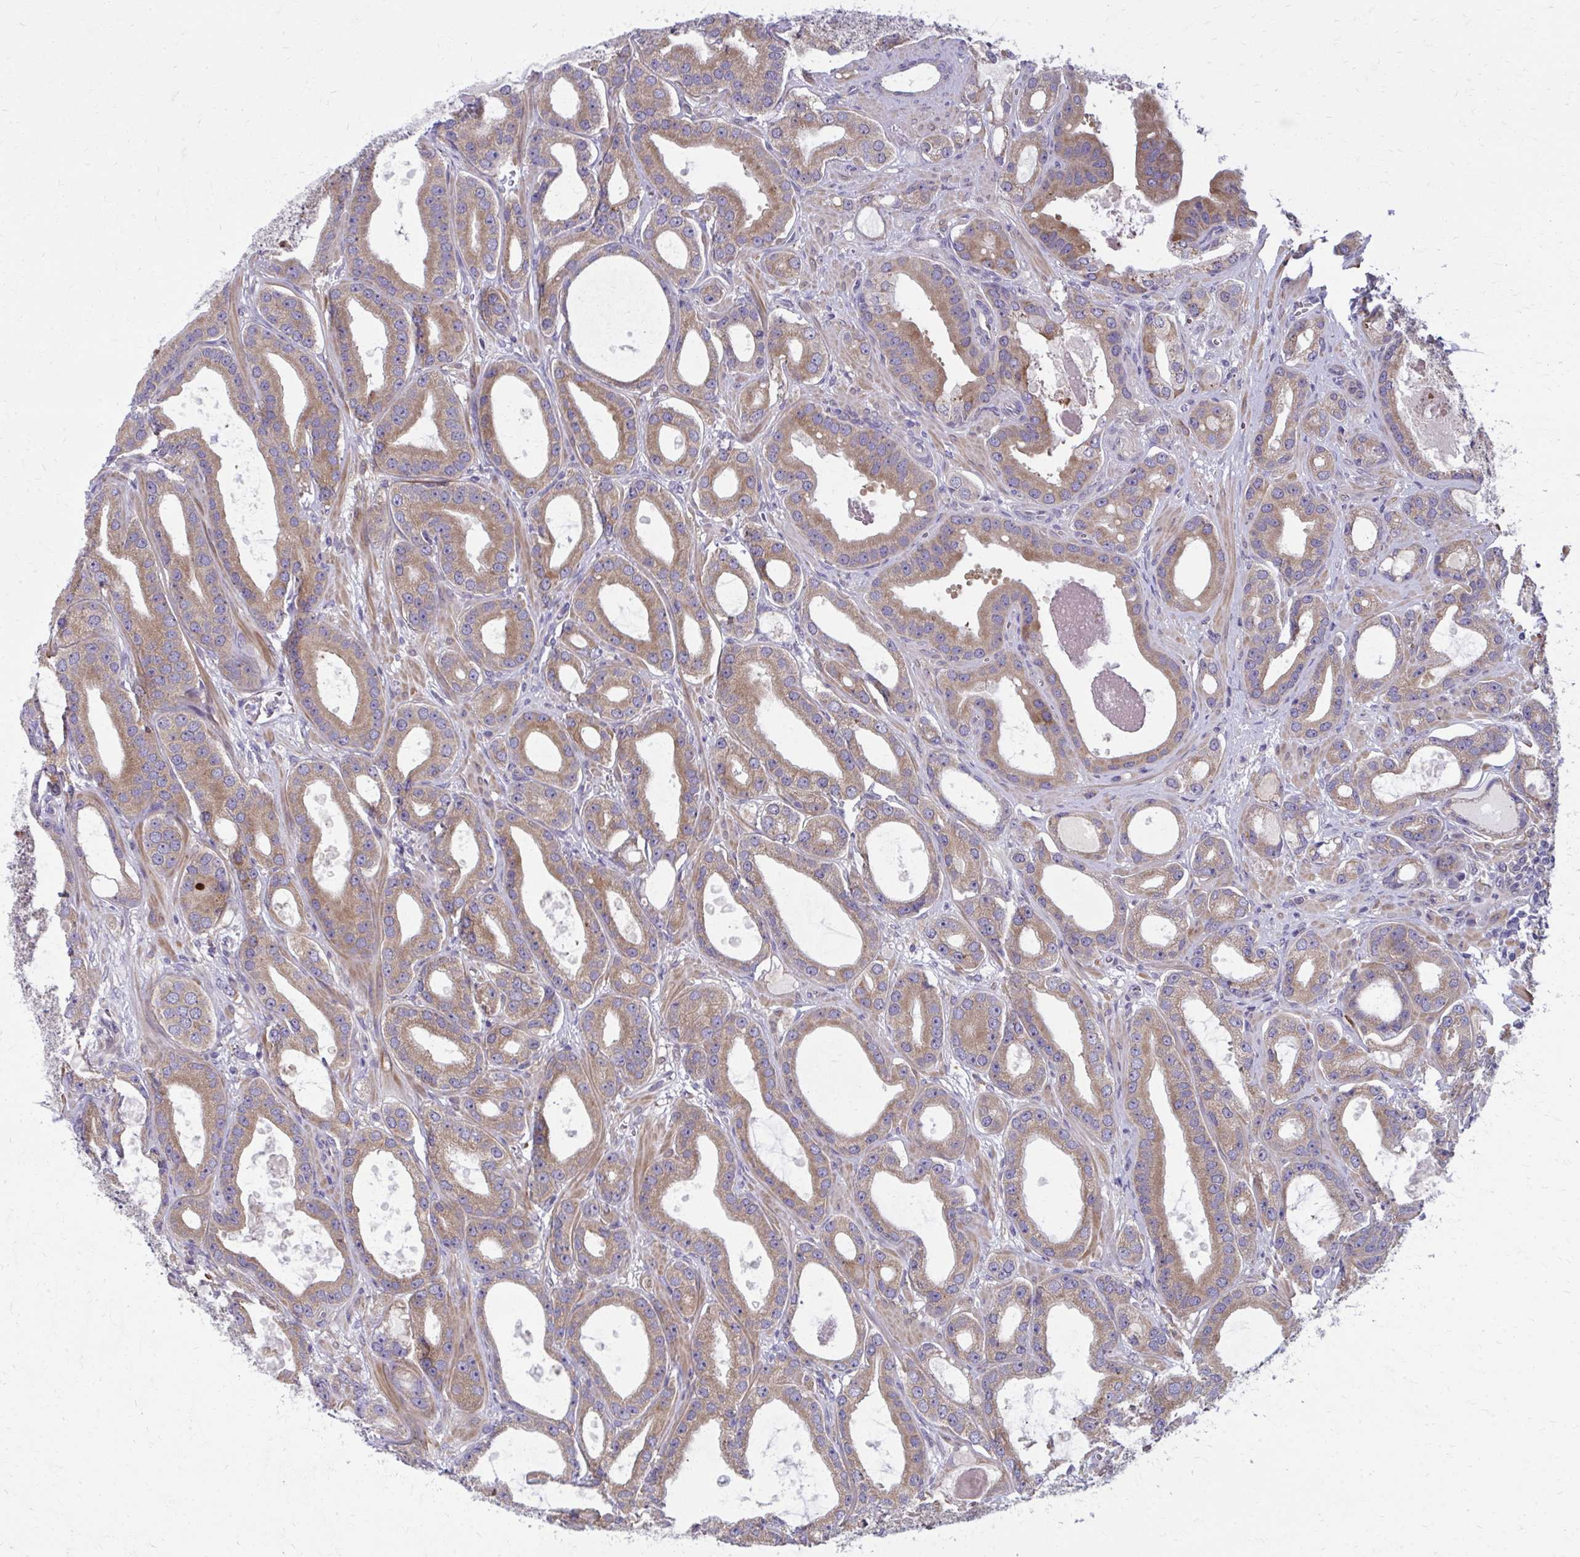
{"staining": {"intensity": "moderate", "quantity": ">75%", "location": "cytoplasmic/membranous"}, "tissue": "prostate cancer", "cell_type": "Tumor cells", "image_type": "cancer", "snomed": [{"axis": "morphology", "description": "Adenocarcinoma, High grade"}, {"axis": "topography", "description": "Prostate"}], "caption": "The immunohistochemical stain labels moderate cytoplasmic/membranous expression in tumor cells of prostate cancer (high-grade adenocarcinoma) tissue. The staining was performed using DAB (3,3'-diaminobenzidine) to visualize the protein expression in brown, while the nuclei were stained in blue with hematoxylin (Magnification: 20x).", "gene": "CEMP1", "patient": {"sex": "male", "age": 65}}